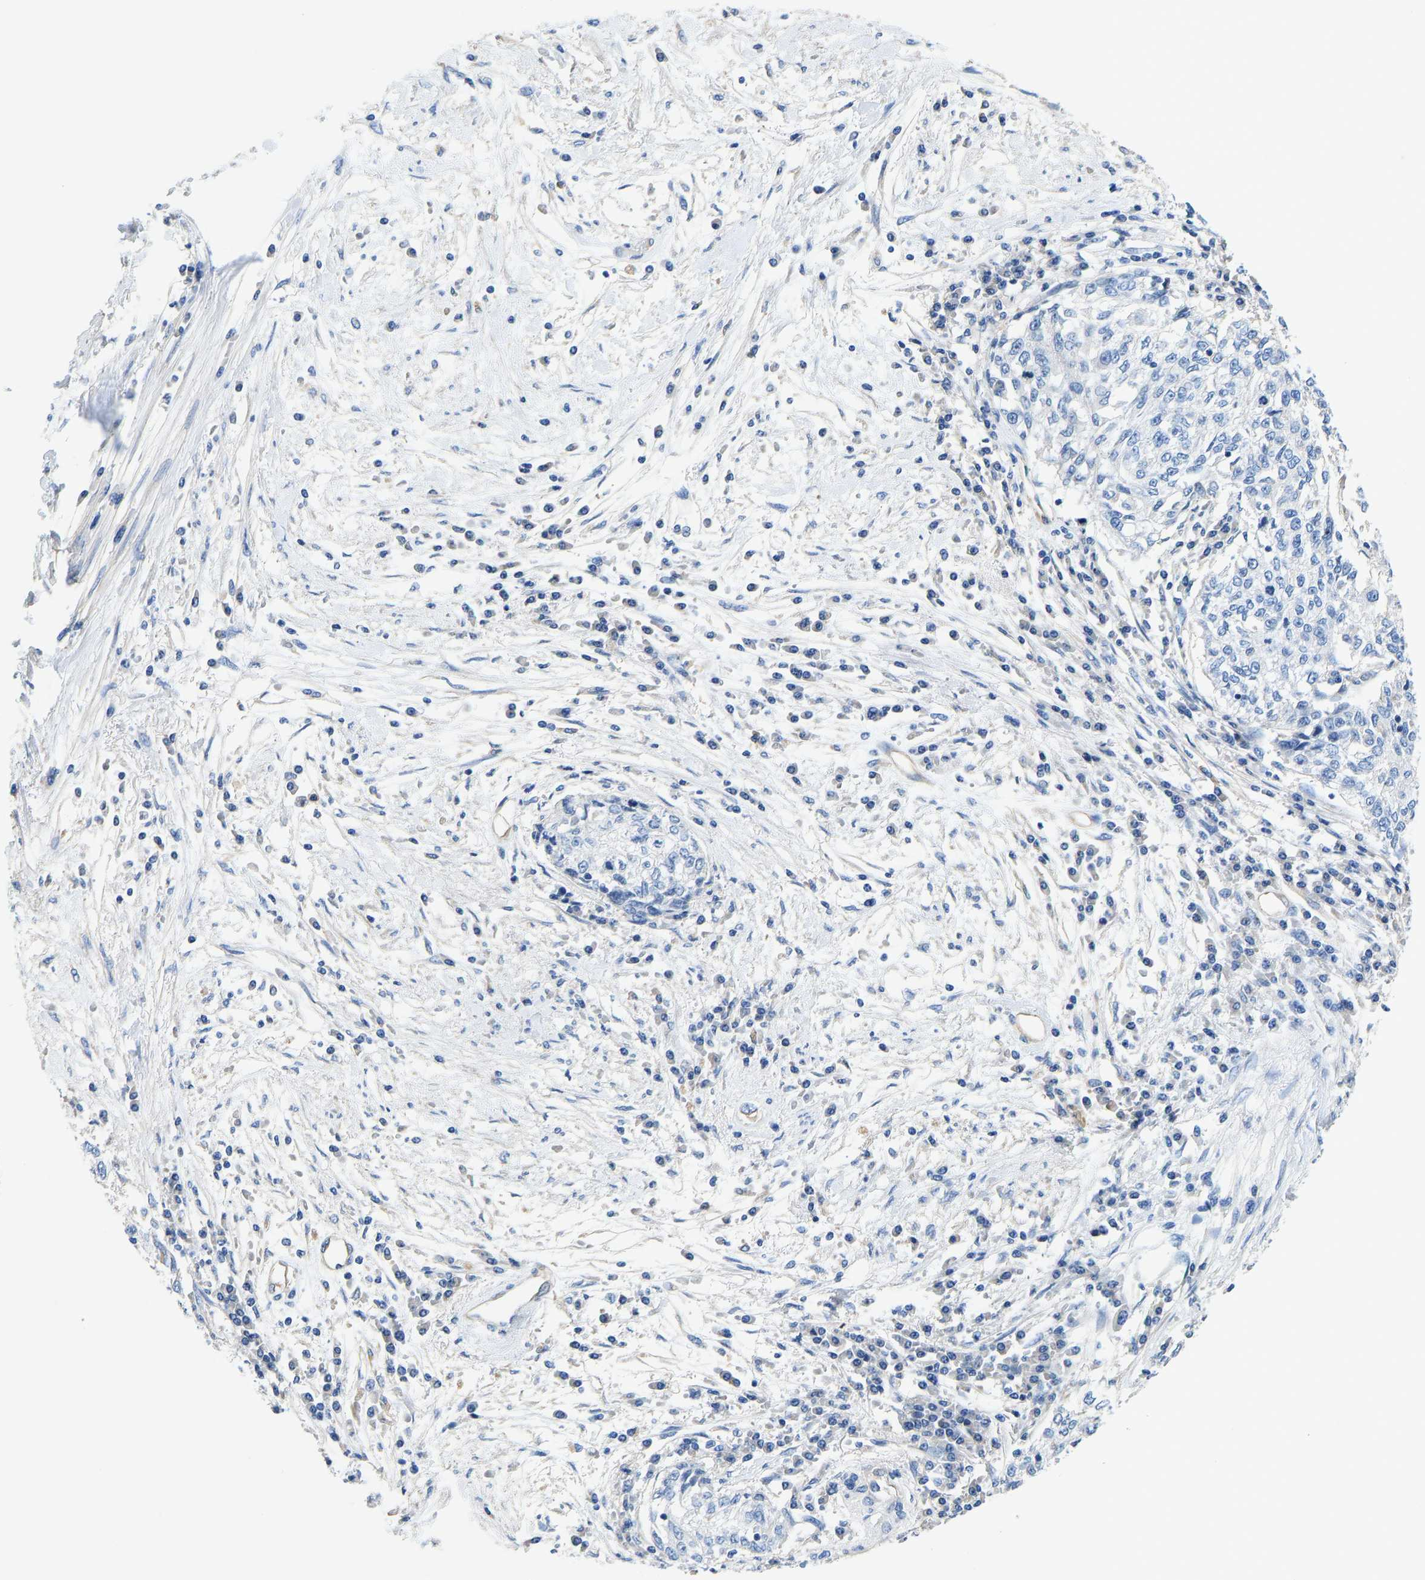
{"staining": {"intensity": "negative", "quantity": "none", "location": "none"}, "tissue": "cervical cancer", "cell_type": "Tumor cells", "image_type": "cancer", "snomed": [{"axis": "morphology", "description": "Squamous cell carcinoma, NOS"}, {"axis": "topography", "description": "Cervix"}], "caption": "DAB immunohistochemical staining of cervical squamous cell carcinoma displays no significant expression in tumor cells. Nuclei are stained in blue.", "gene": "CHAD", "patient": {"sex": "female", "age": 57}}